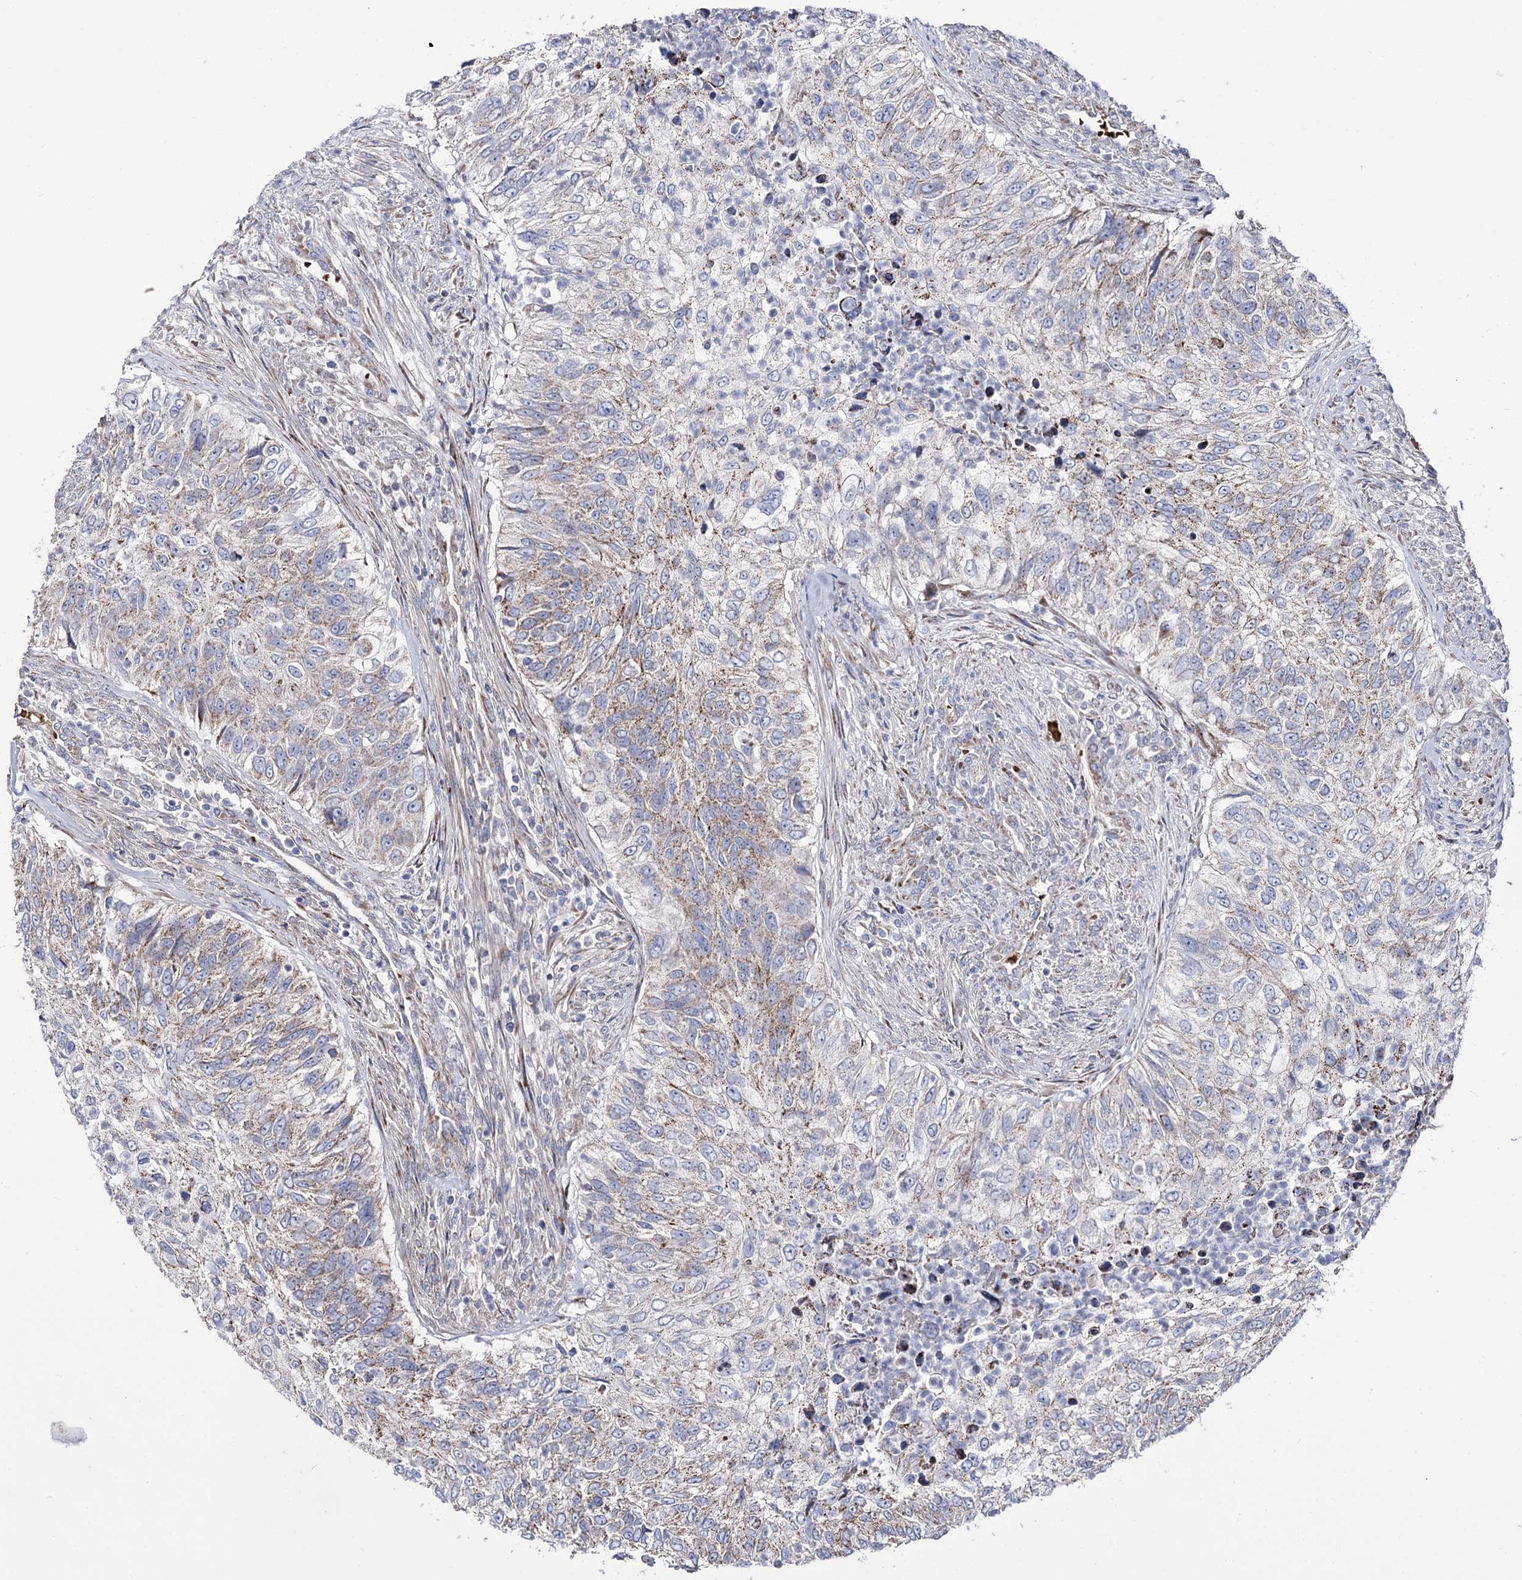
{"staining": {"intensity": "weak", "quantity": "25%-75%", "location": "cytoplasmic/membranous"}, "tissue": "urothelial cancer", "cell_type": "Tumor cells", "image_type": "cancer", "snomed": [{"axis": "morphology", "description": "Urothelial carcinoma, High grade"}, {"axis": "topography", "description": "Urinary bladder"}], "caption": "Approximately 25%-75% of tumor cells in urothelial carcinoma (high-grade) reveal weak cytoplasmic/membranous protein staining as visualized by brown immunohistochemical staining.", "gene": "OSBPL5", "patient": {"sex": "female", "age": 60}}